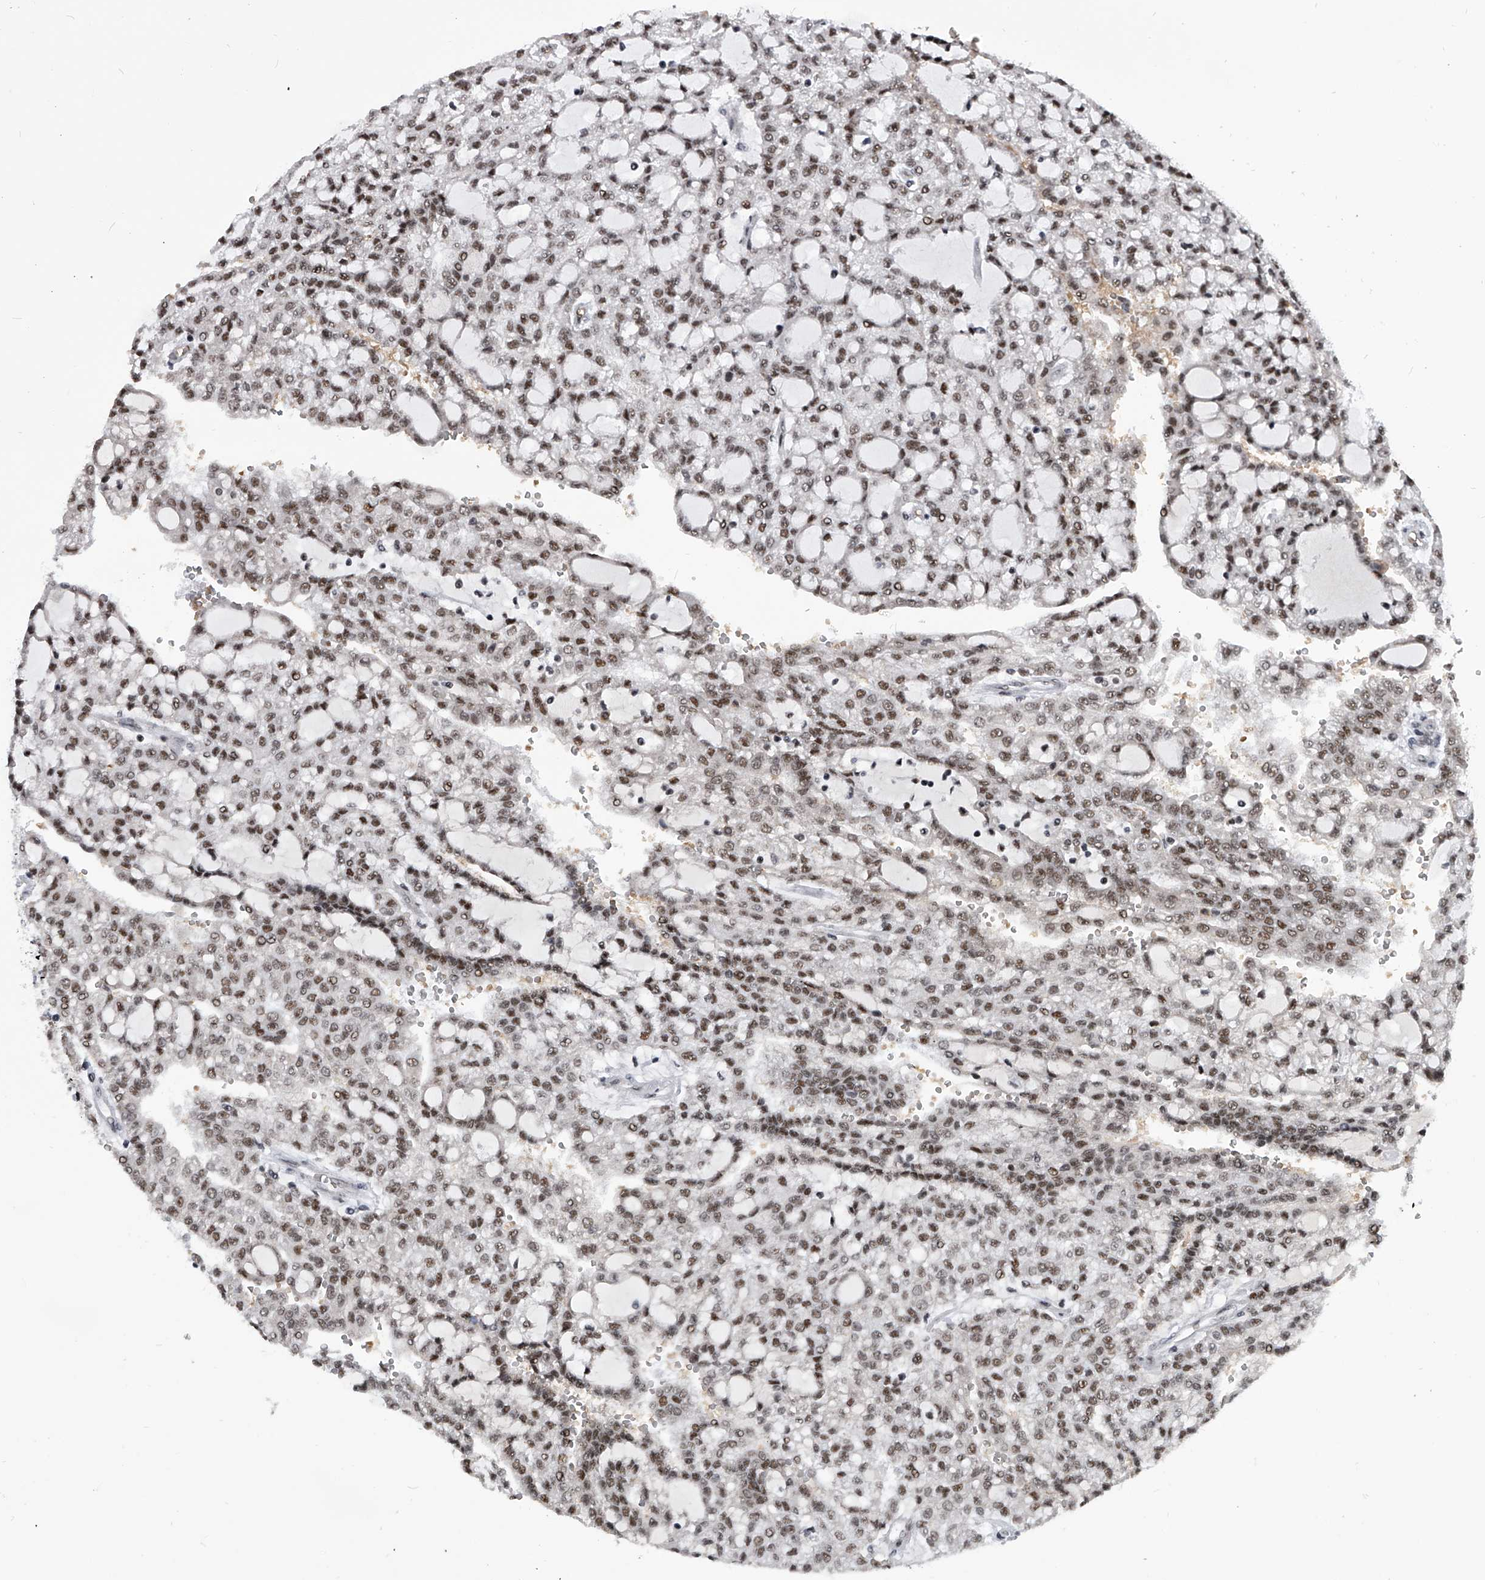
{"staining": {"intensity": "moderate", "quantity": ">75%", "location": "nuclear"}, "tissue": "renal cancer", "cell_type": "Tumor cells", "image_type": "cancer", "snomed": [{"axis": "morphology", "description": "Adenocarcinoma, NOS"}, {"axis": "topography", "description": "Kidney"}], "caption": "A brown stain labels moderate nuclear positivity of a protein in human renal adenocarcinoma tumor cells. (IHC, brightfield microscopy, high magnification).", "gene": "SIM2", "patient": {"sex": "male", "age": 63}}